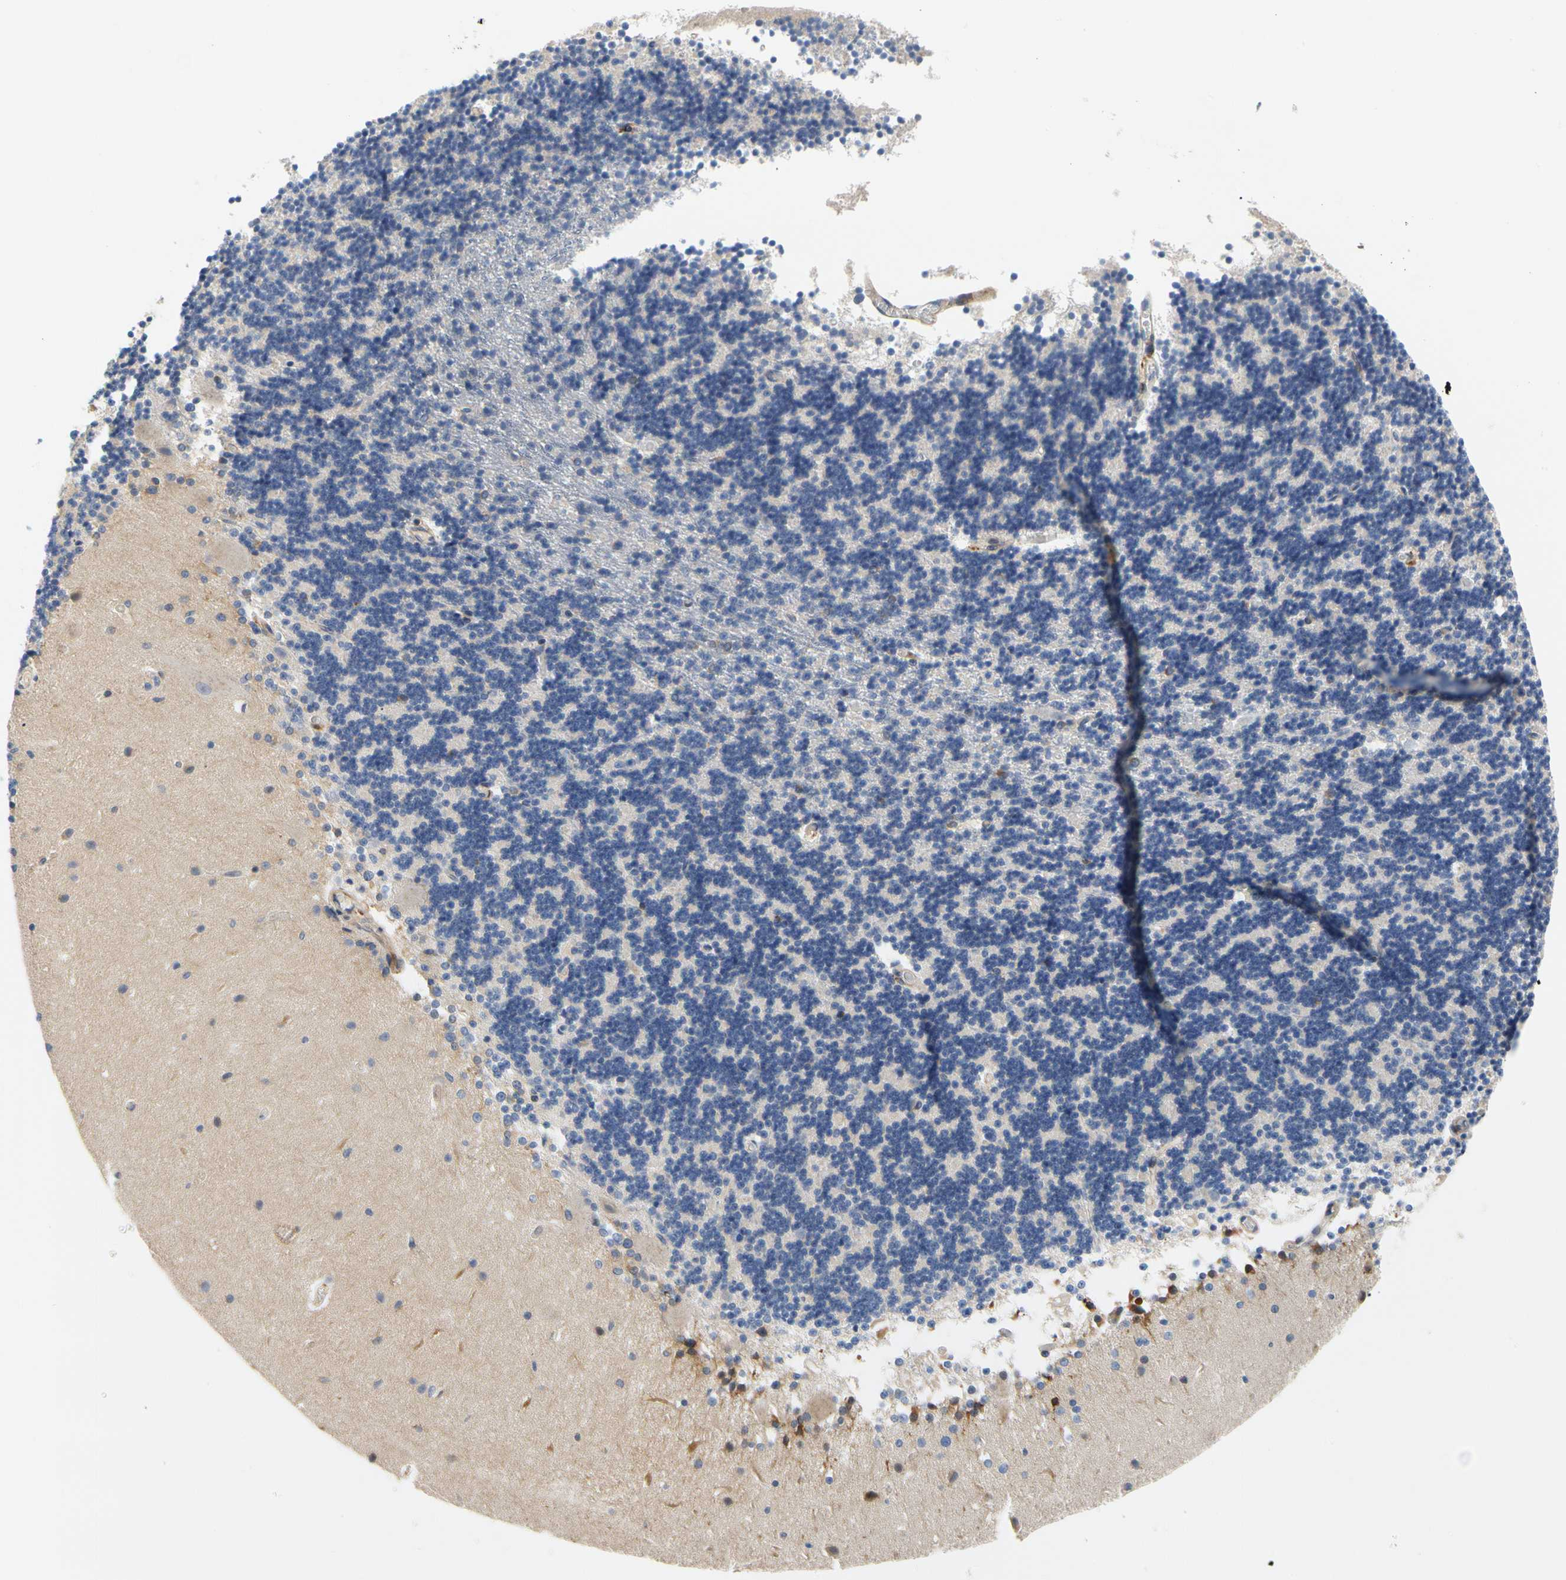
{"staining": {"intensity": "negative", "quantity": "none", "location": "none"}, "tissue": "cerebellum", "cell_type": "Cells in granular layer", "image_type": "normal", "snomed": [{"axis": "morphology", "description": "Normal tissue, NOS"}, {"axis": "topography", "description": "Cerebellum"}], "caption": "An image of human cerebellum is negative for staining in cells in granular layer. (DAB immunohistochemistry (IHC), high magnification).", "gene": "ZNF236", "patient": {"sex": "female", "age": 54}}